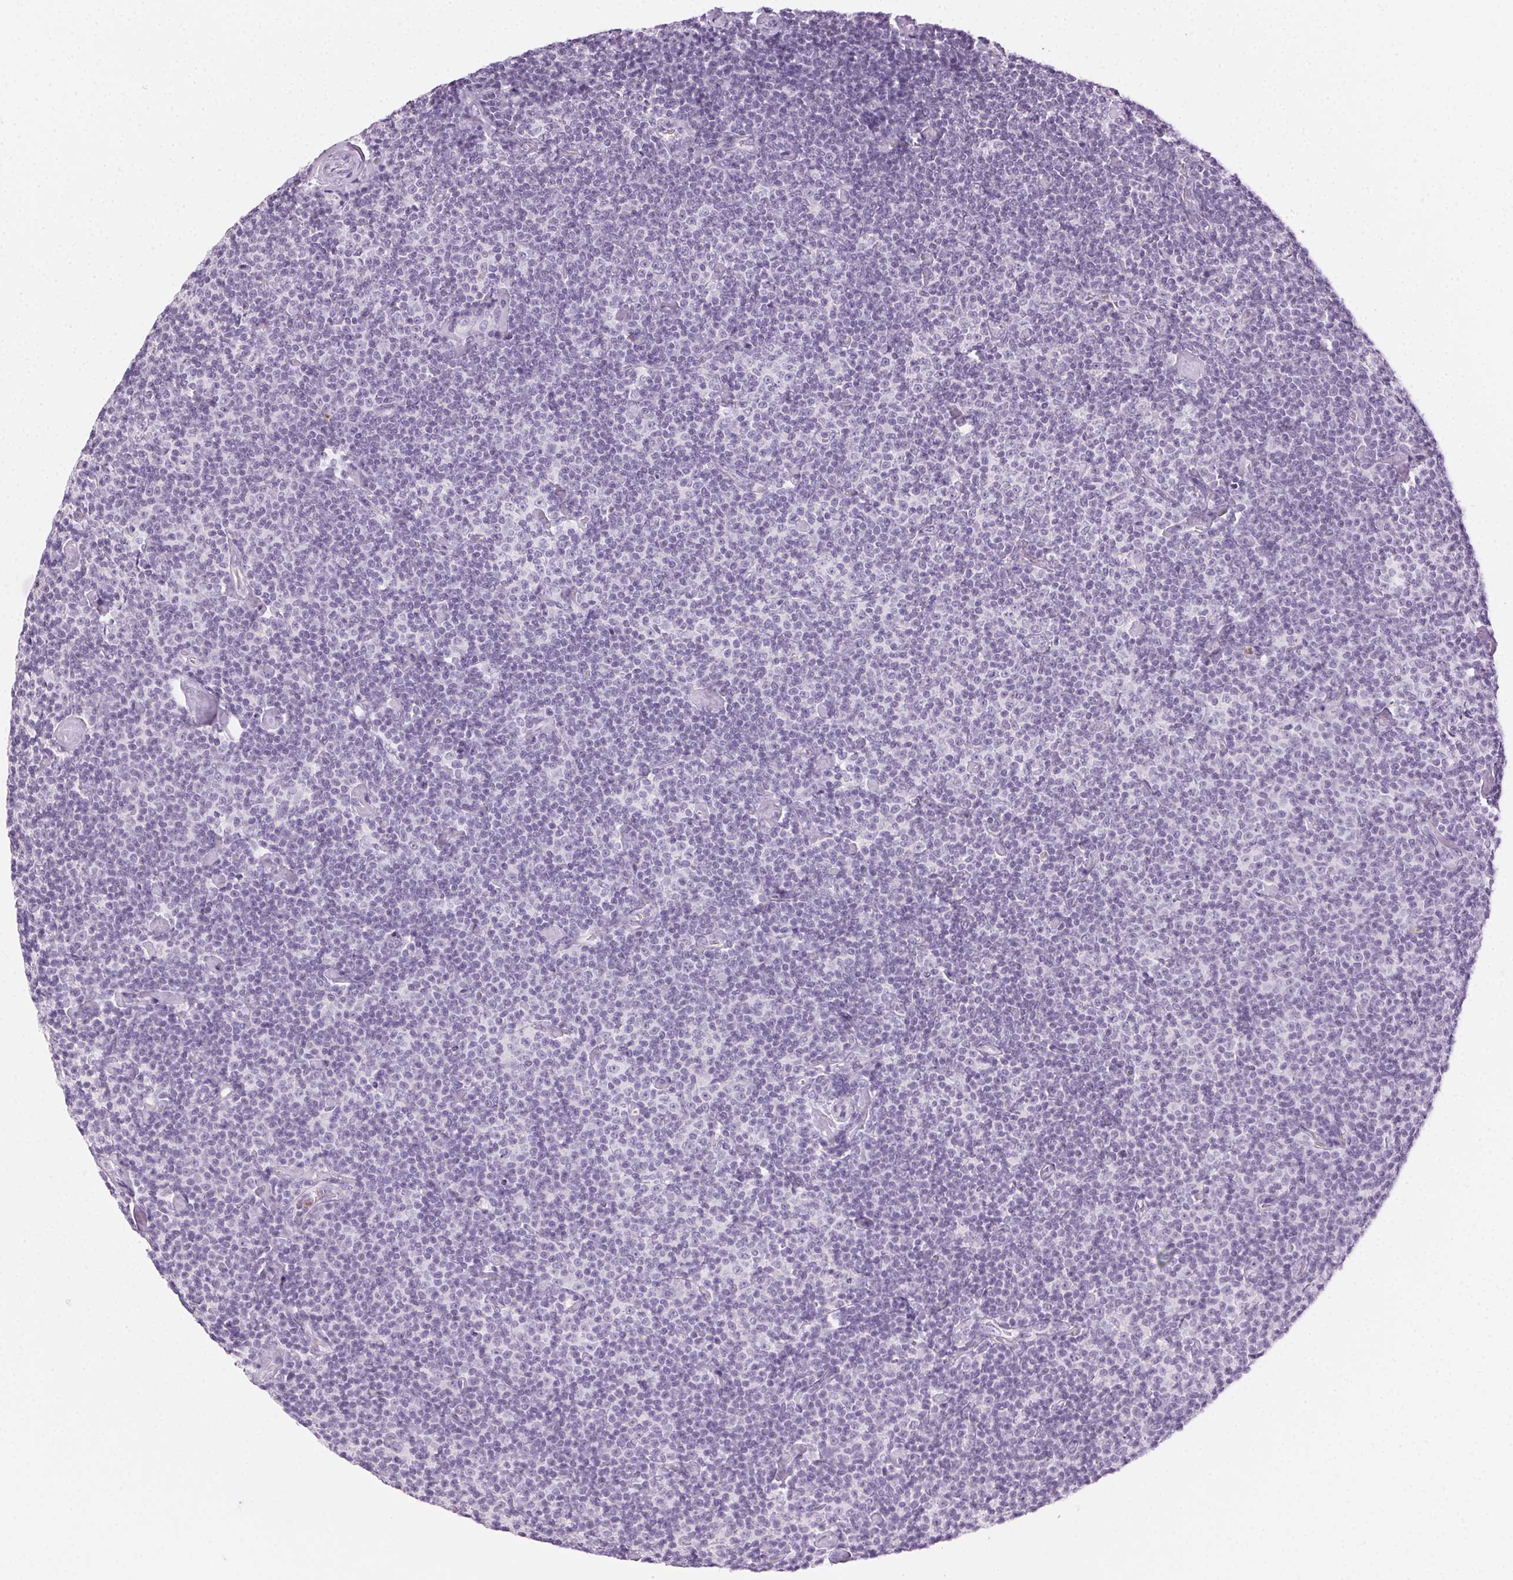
{"staining": {"intensity": "negative", "quantity": "none", "location": "none"}, "tissue": "lymphoma", "cell_type": "Tumor cells", "image_type": "cancer", "snomed": [{"axis": "morphology", "description": "Malignant lymphoma, non-Hodgkin's type, Low grade"}, {"axis": "topography", "description": "Lymph node"}], "caption": "The histopathology image reveals no significant expression in tumor cells of lymphoma.", "gene": "MPO", "patient": {"sex": "male", "age": 81}}